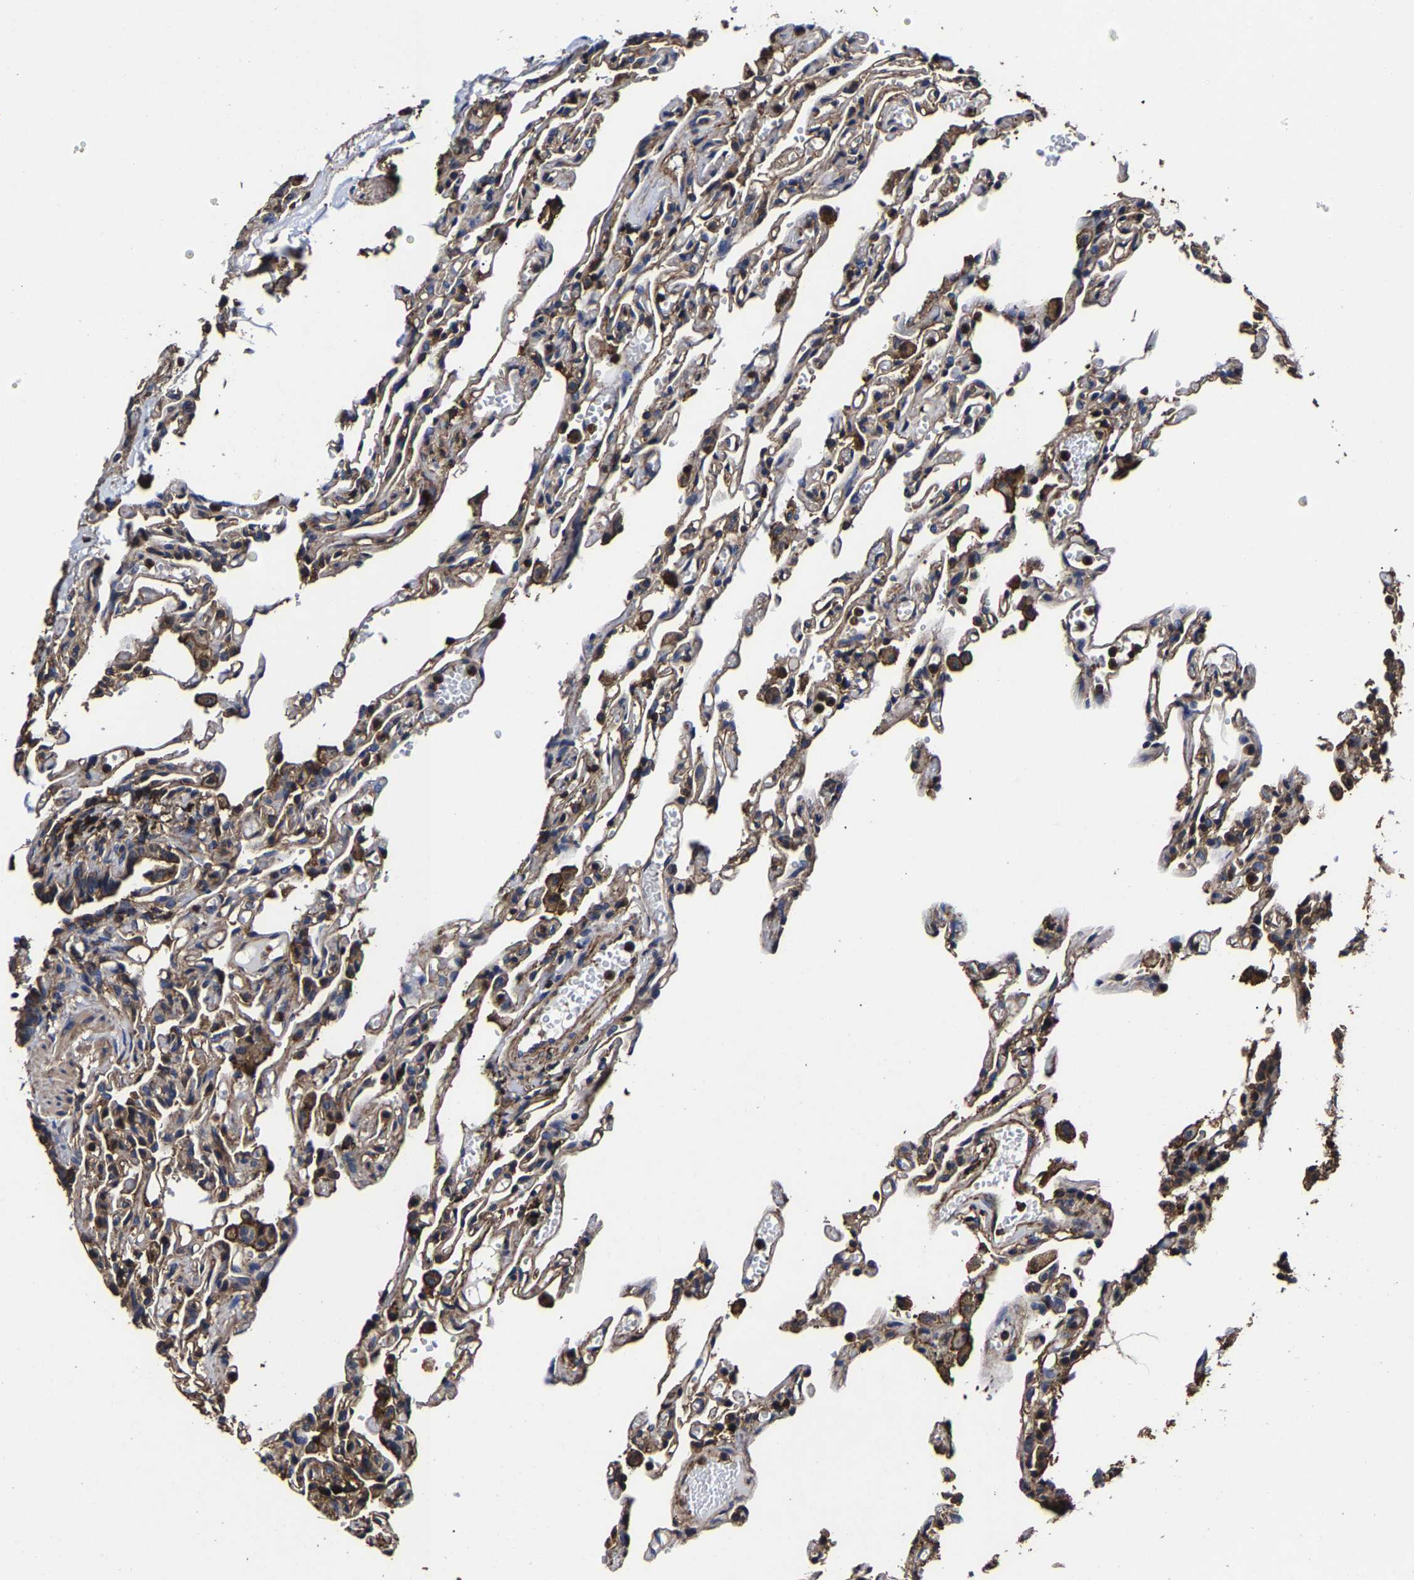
{"staining": {"intensity": "moderate", "quantity": ">75%", "location": "cytoplasmic/membranous"}, "tissue": "lung", "cell_type": "Alveolar cells", "image_type": "normal", "snomed": [{"axis": "morphology", "description": "Normal tissue, NOS"}, {"axis": "topography", "description": "Lung"}], "caption": "The image demonstrates immunohistochemical staining of benign lung. There is moderate cytoplasmic/membranous staining is present in about >75% of alveolar cells.", "gene": "SSH3", "patient": {"sex": "male", "age": 21}}